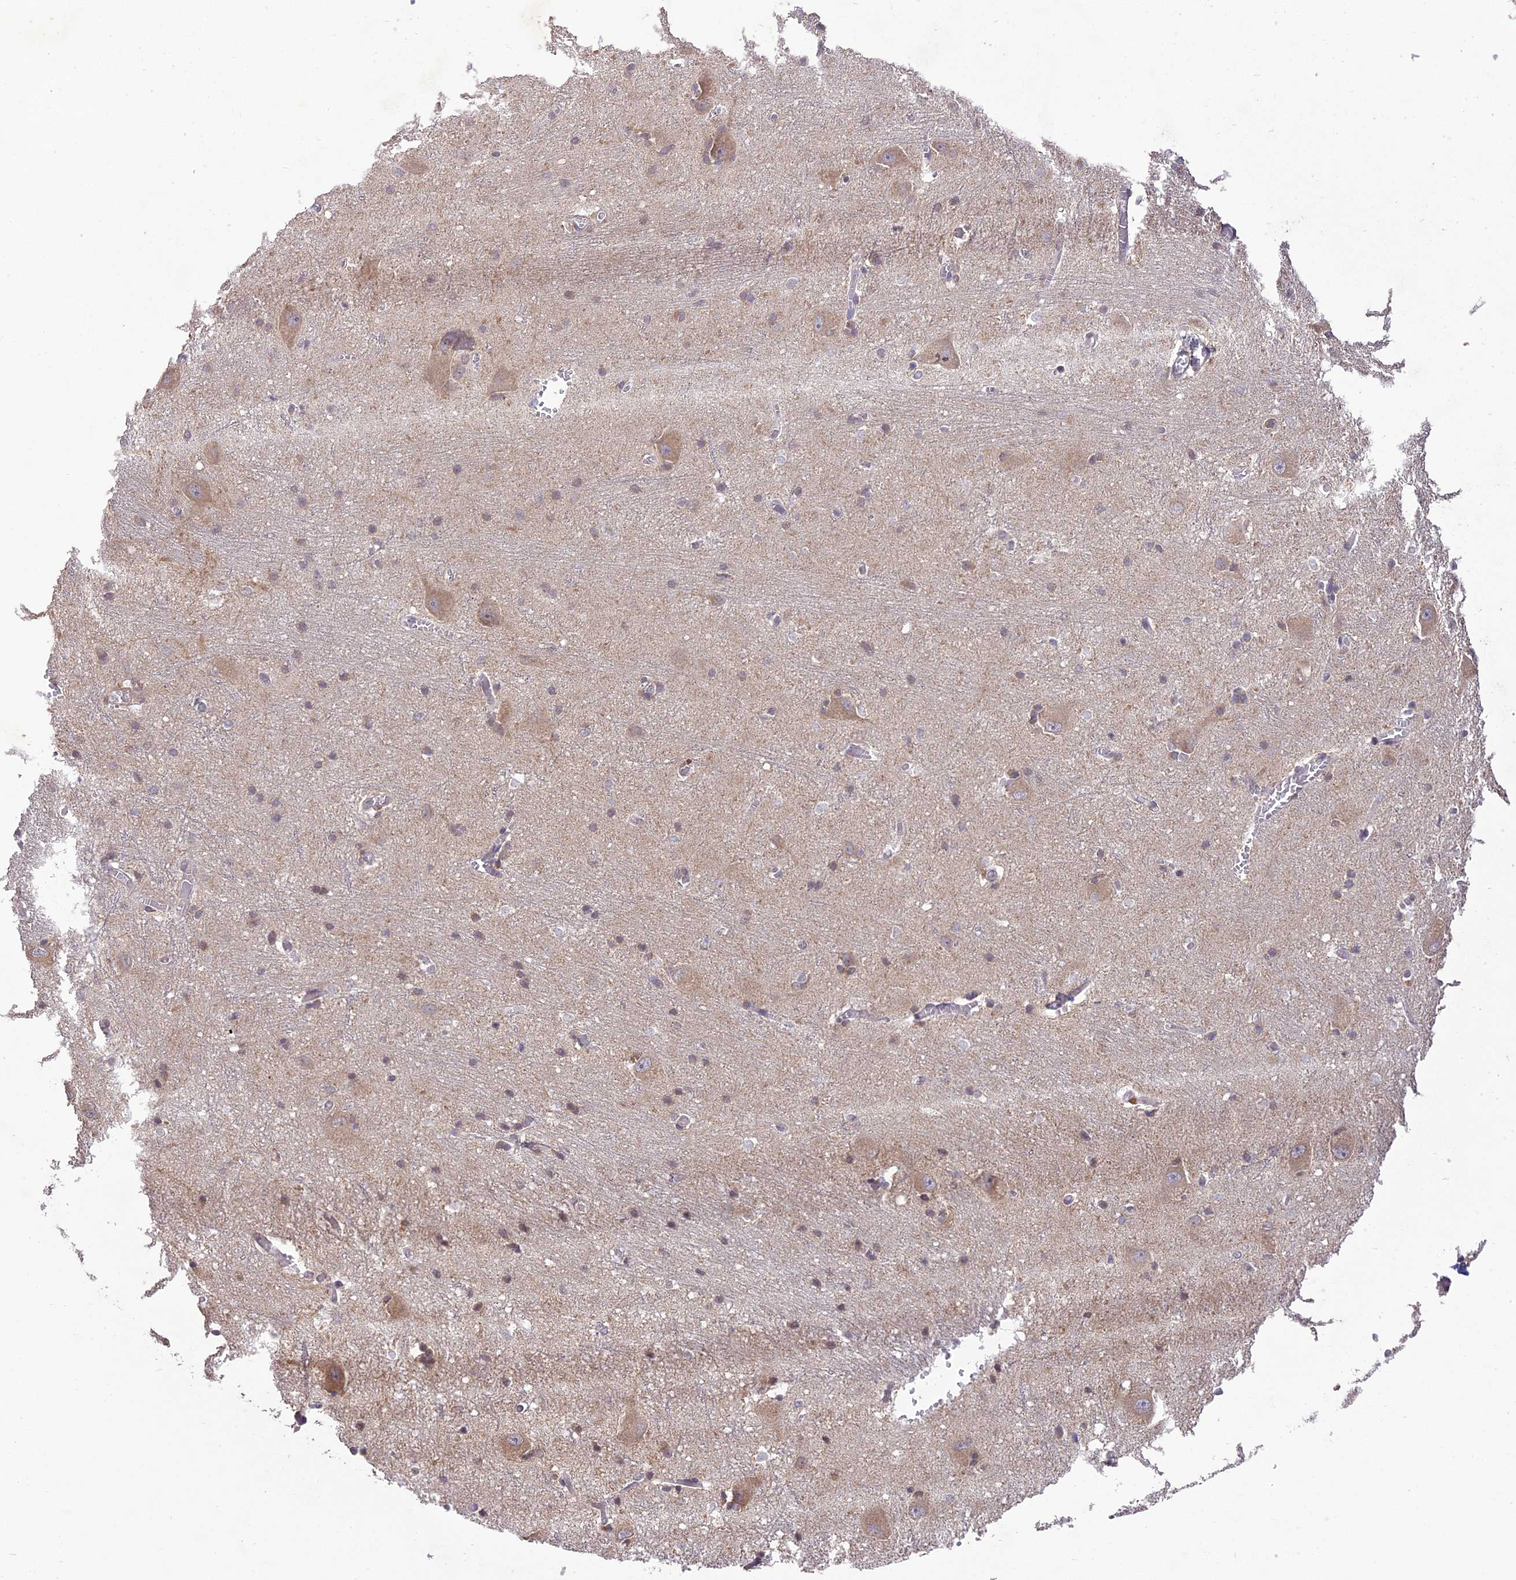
{"staining": {"intensity": "weak", "quantity": "25%-75%", "location": "cytoplasmic/membranous"}, "tissue": "caudate", "cell_type": "Glial cells", "image_type": "normal", "snomed": [{"axis": "morphology", "description": "Normal tissue, NOS"}, {"axis": "topography", "description": "Lateral ventricle wall"}], "caption": "The histopathology image reveals staining of normal caudate, revealing weak cytoplasmic/membranous protein staining (brown color) within glial cells.", "gene": "ERG28", "patient": {"sex": "male", "age": 37}}